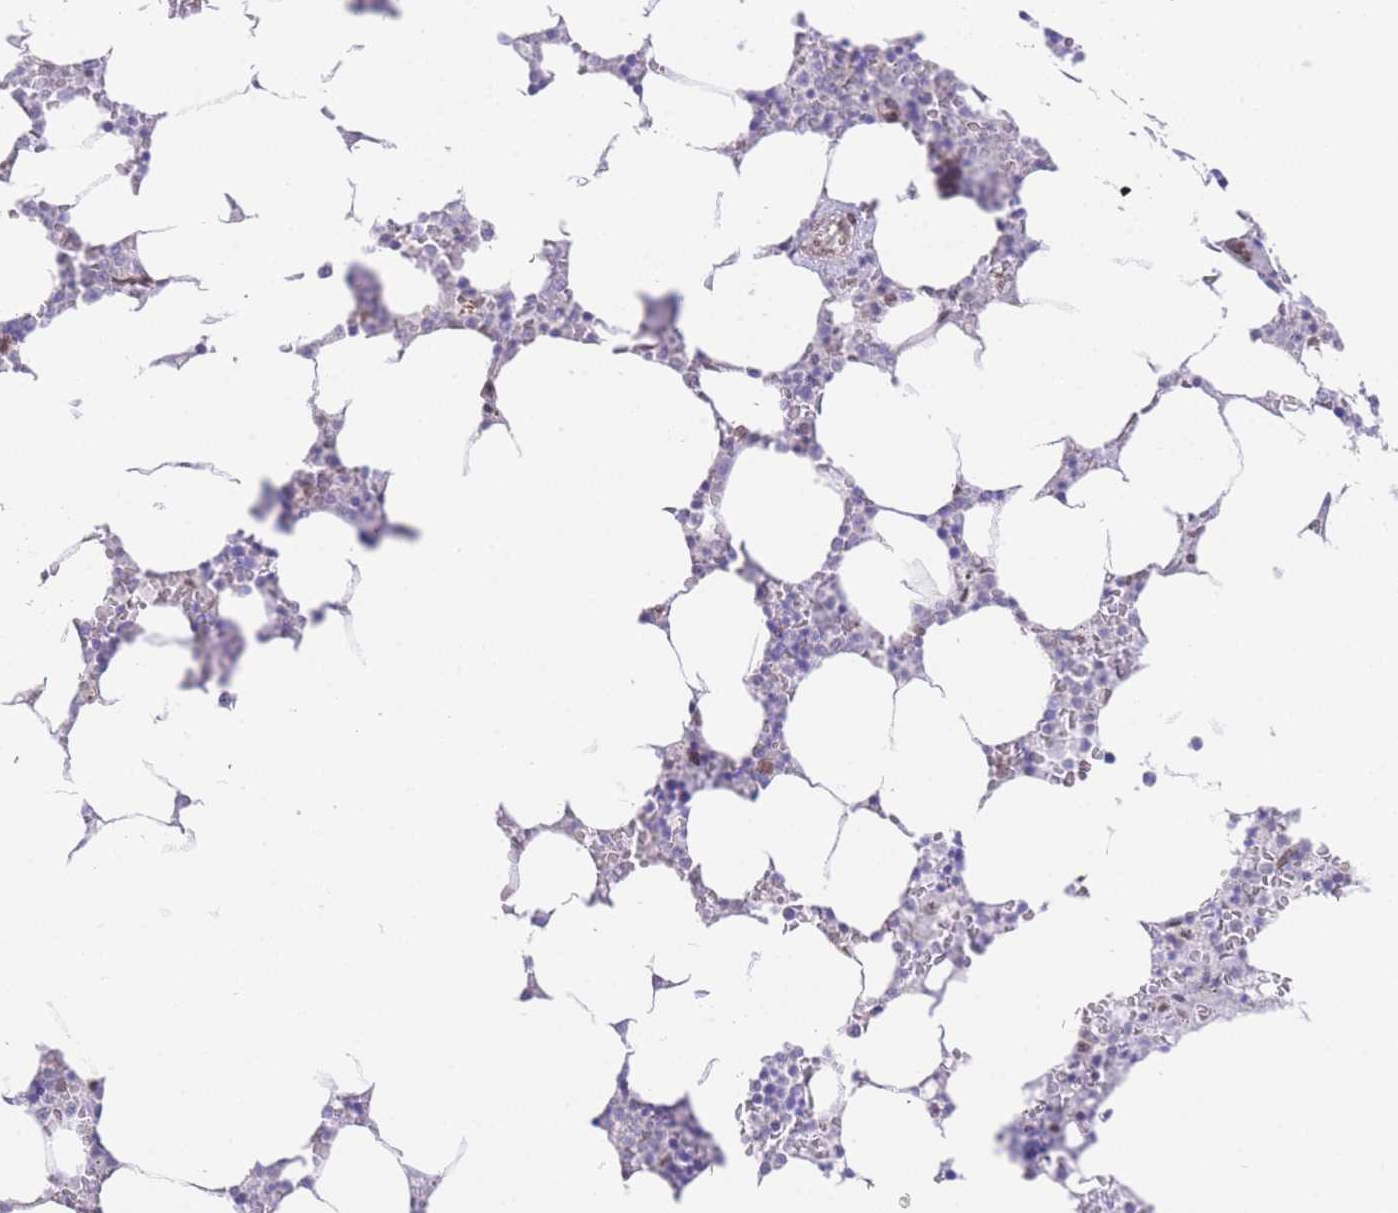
{"staining": {"intensity": "moderate", "quantity": "<25%", "location": "nuclear"}, "tissue": "bone marrow", "cell_type": "Hematopoietic cells", "image_type": "normal", "snomed": [{"axis": "morphology", "description": "Normal tissue, NOS"}, {"axis": "topography", "description": "Bone marrow"}], "caption": "A brown stain shows moderate nuclear staining of a protein in hematopoietic cells of normal bone marrow. (IHC, brightfield microscopy, high magnification).", "gene": "OR10AD1", "patient": {"sex": "male", "age": 64}}